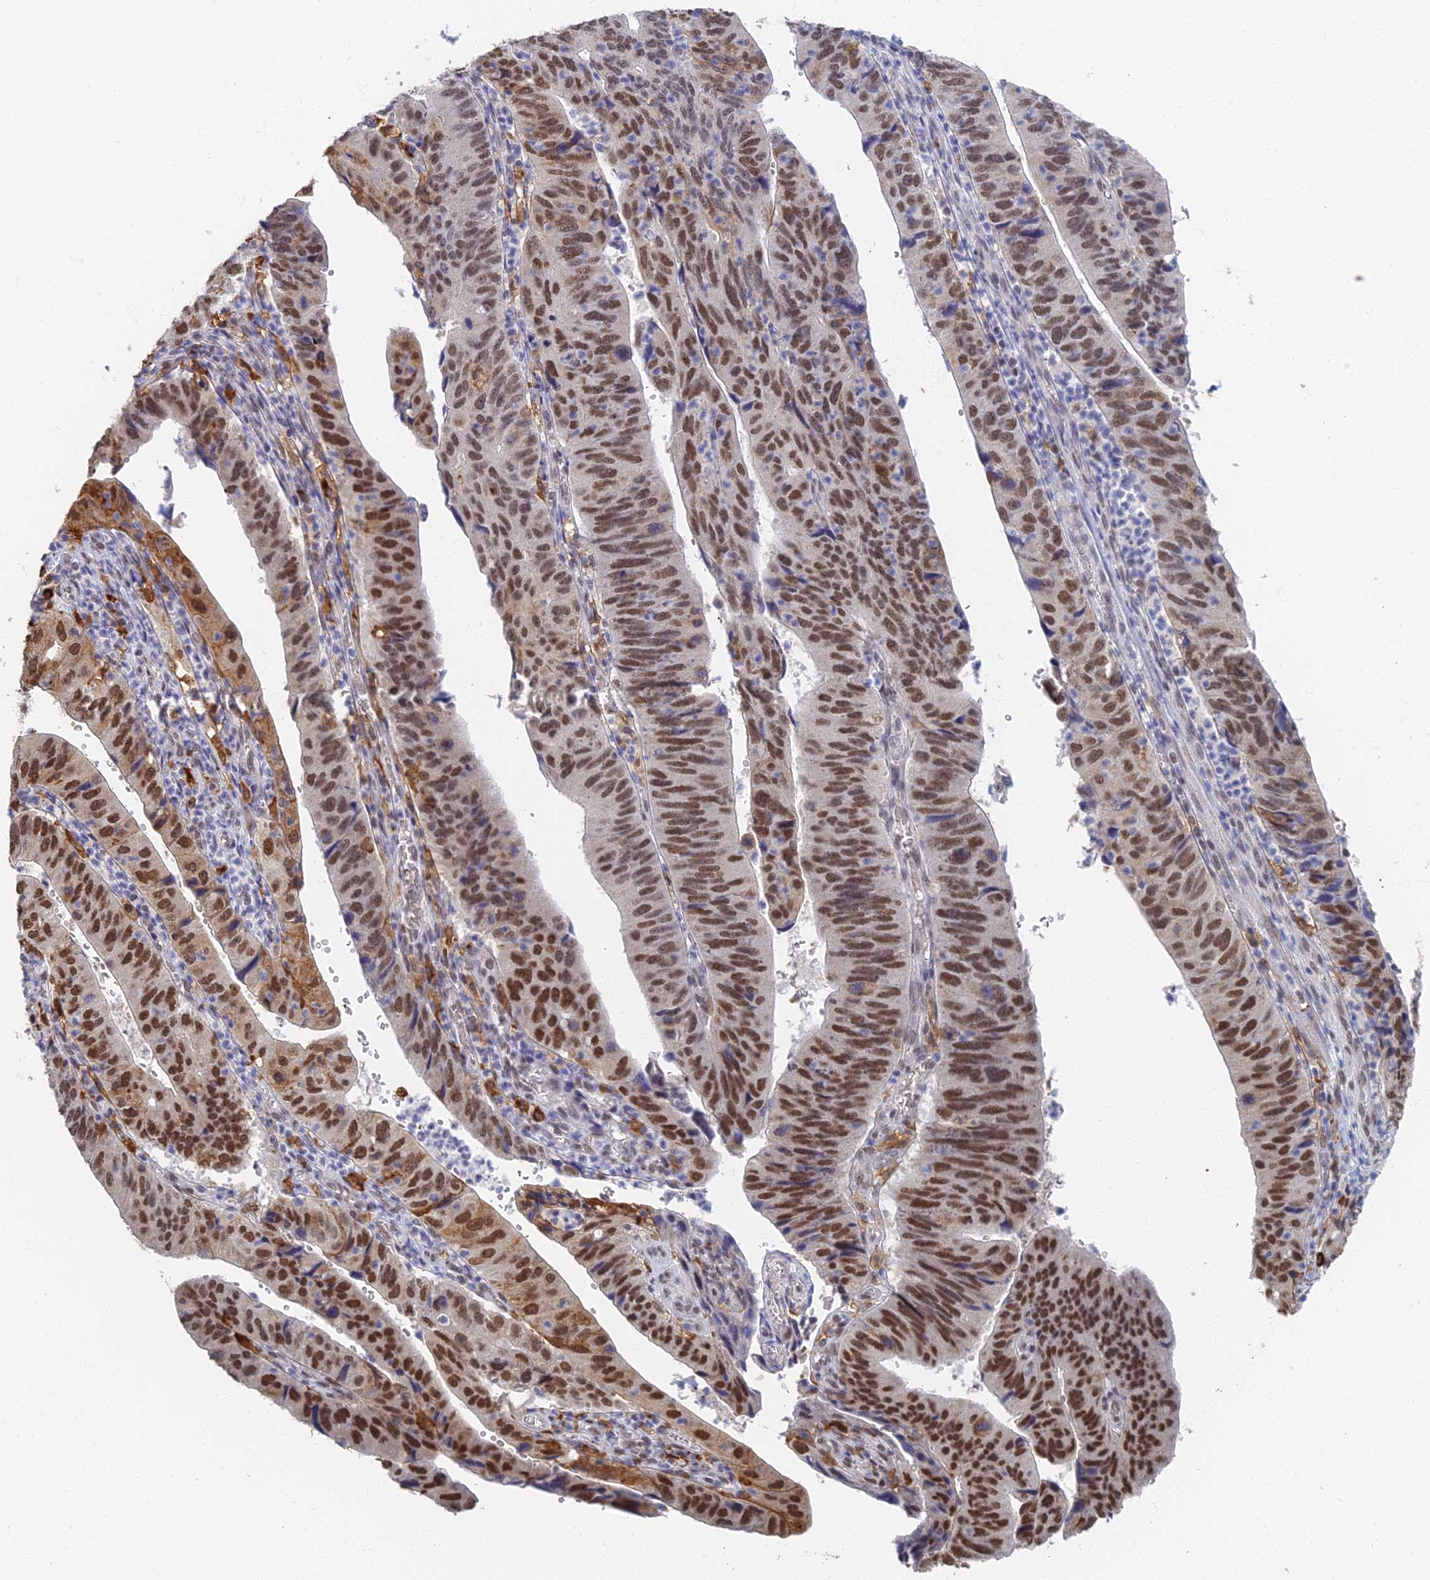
{"staining": {"intensity": "moderate", "quantity": ">75%", "location": "cytoplasmic/membranous,nuclear"}, "tissue": "stomach cancer", "cell_type": "Tumor cells", "image_type": "cancer", "snomed": [{"axis": "morphology", "description": "Adenocarcinoma, NOS"}, {"axis": "topography", "description": "Stomach"}], "caption": "This image exhibits stomach cancer (adenocarcinoma) stained with immunohistochemistry to label a protein in brown. The cytoplasmic/membranous and nuclear of tumor cells show moderate positivity for the protein. Nuclei are counter-stained blue.", "gene": "GPATCH1", "patient": {"sex": "male", "age": 59}}